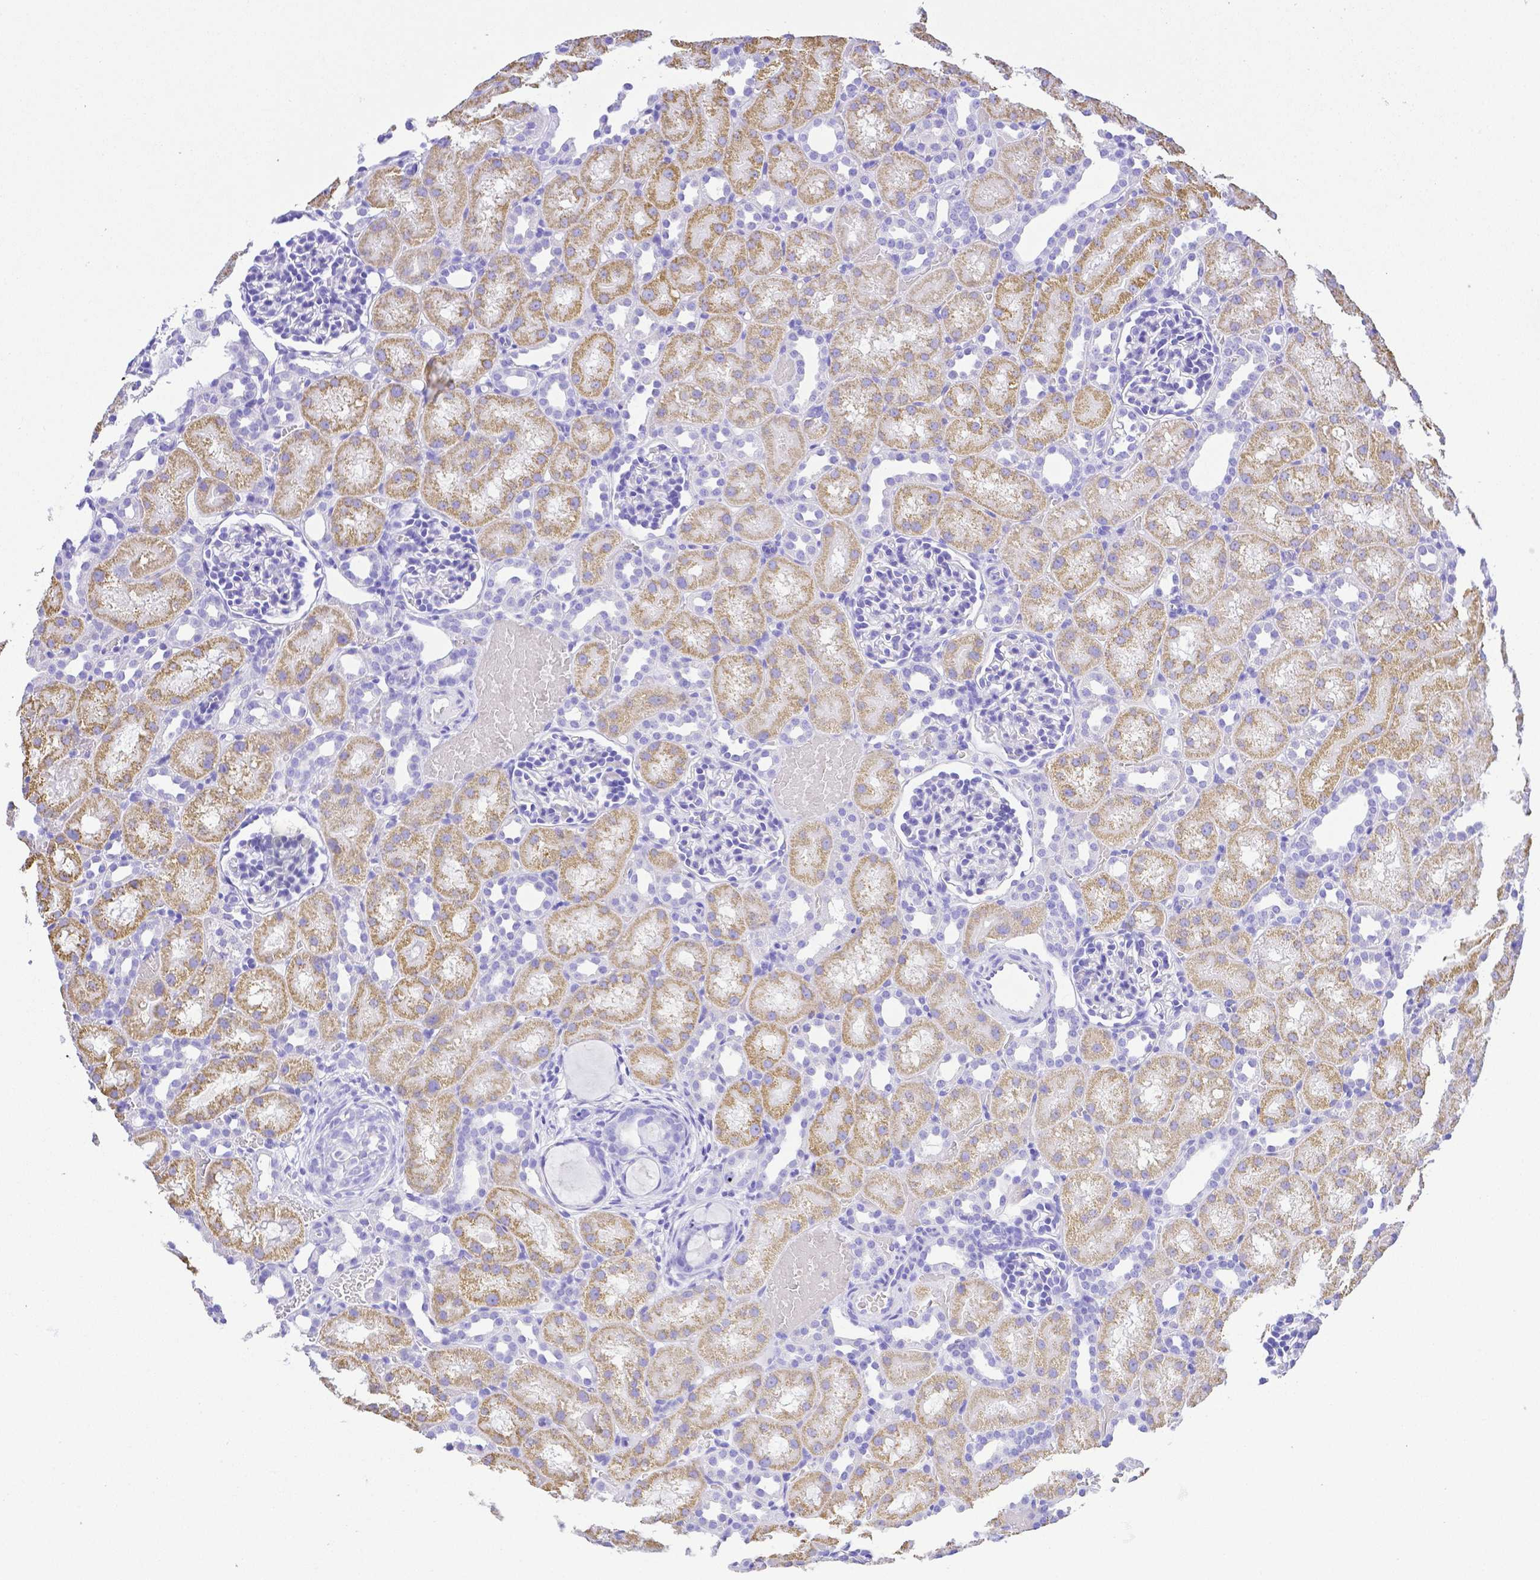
{"staining": {"intensity": "negative", "quantity": "none", "location": "none"}, "tissue": "kidney", "cell_type": "Cells in glomeruli", "image_type": "normal", "snomed": [{"axis": "morphology", "description": "Normal tissue, NOS"}, {"axis": "topography", "description": "Kidney"}], "caption": "DAB (3,3'-diaminobenzidine) immunohistochemical staining of normal human kidney demonstrates no significant staining in cells in glomeruli.", "gene": "SMR3A", "patient": {"sex": "male", "age": 1}}